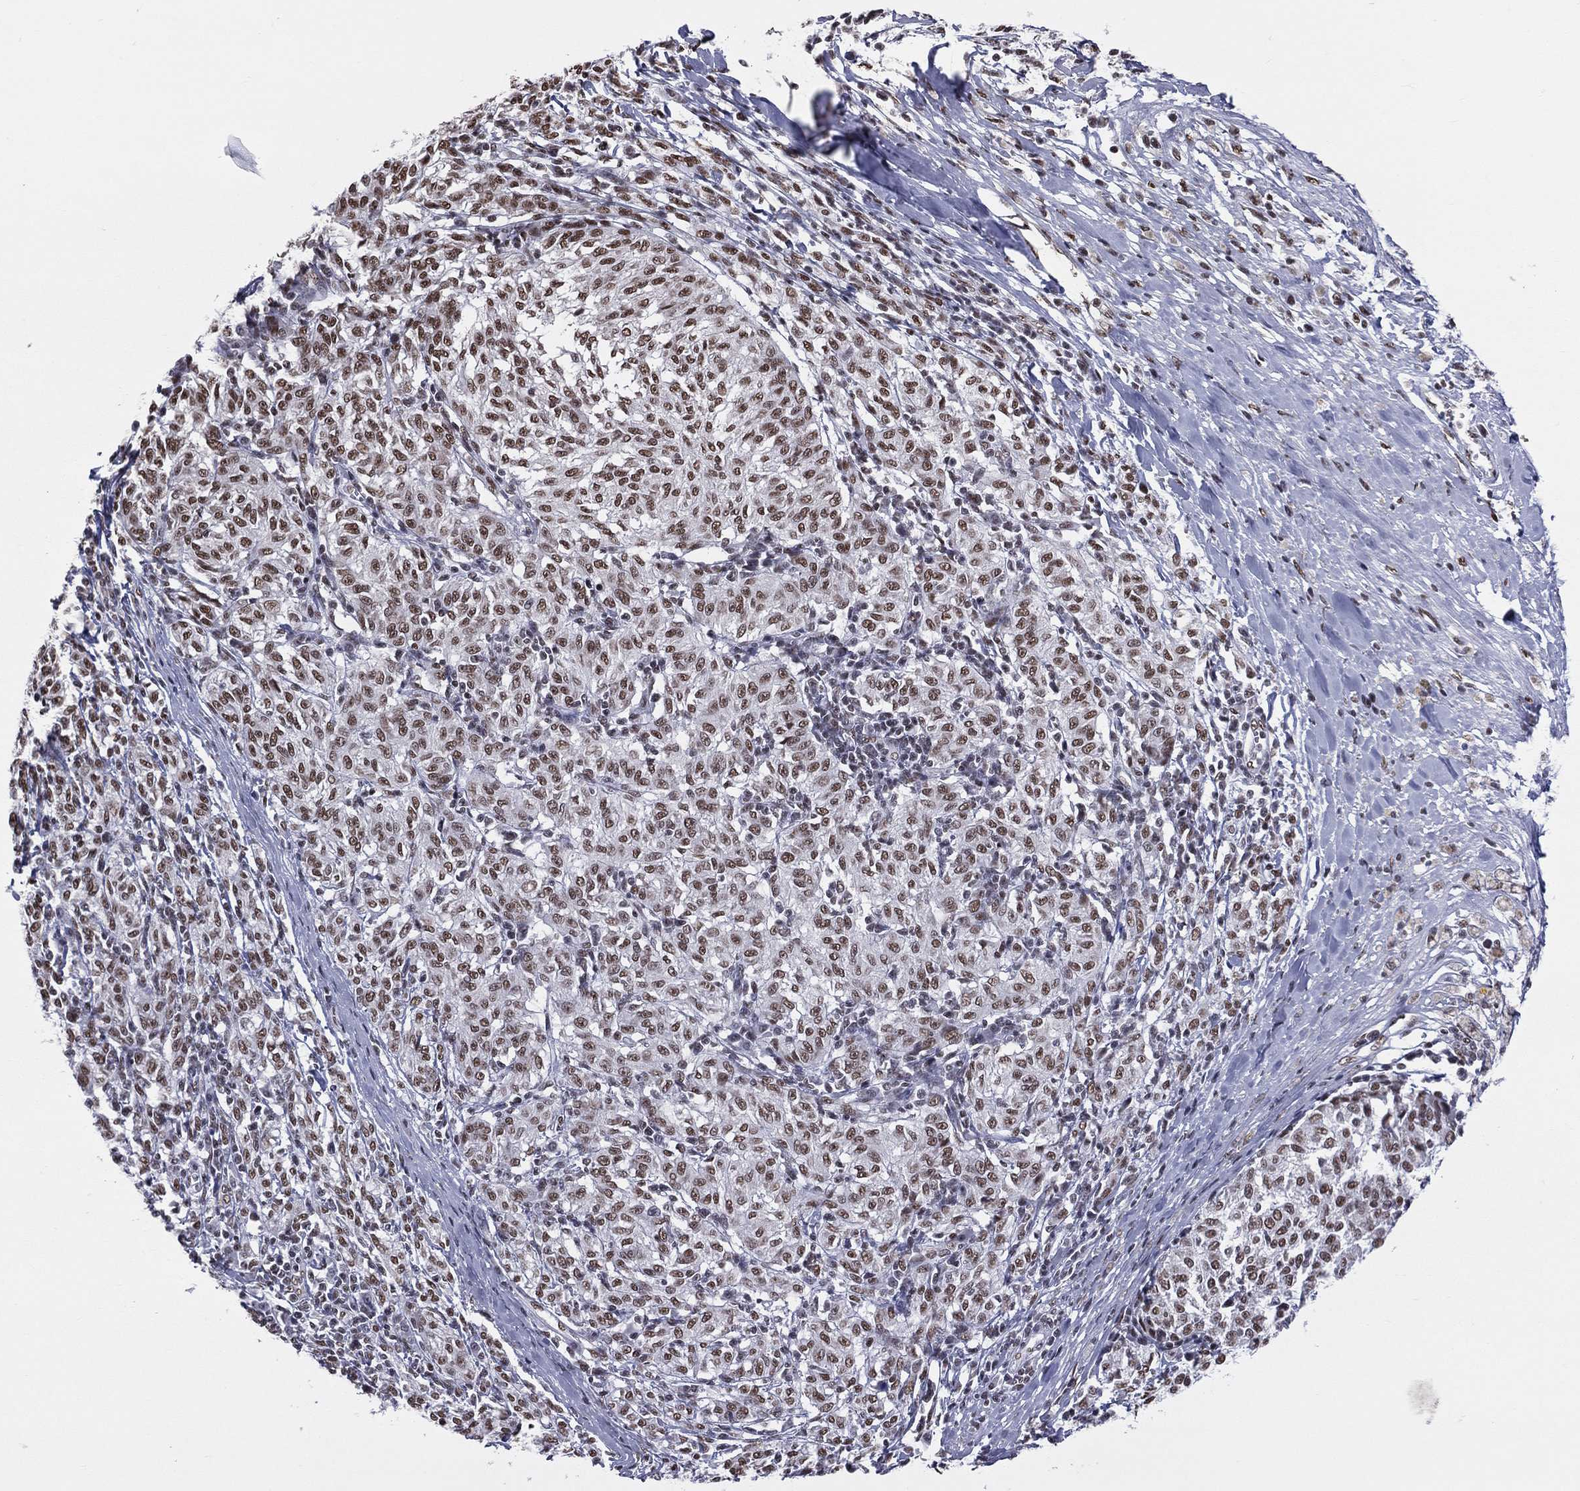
{"staining": {"intensity": "moderate", "quantity": ">75%", "location": "nuclear"}, "tissue": "melanoma", "cell_type": "Tumor cells", "image_type": "cancer", "snomed": [{"axis": "morphology", "description": "Malignant melanoma, NOS"}, {"axis": "topography", "description": "Skin"}], "caption": "High-magnification brightfield microscopy of melanoma stained with DAB (brown) and counterstained with hematoxylin (blue). tumor cells exhibit moderate nuclear positivity is seen in approximately>75% of cells.", "gene": "ZNF7", "patient": {"sex": "female", "age": 72}}